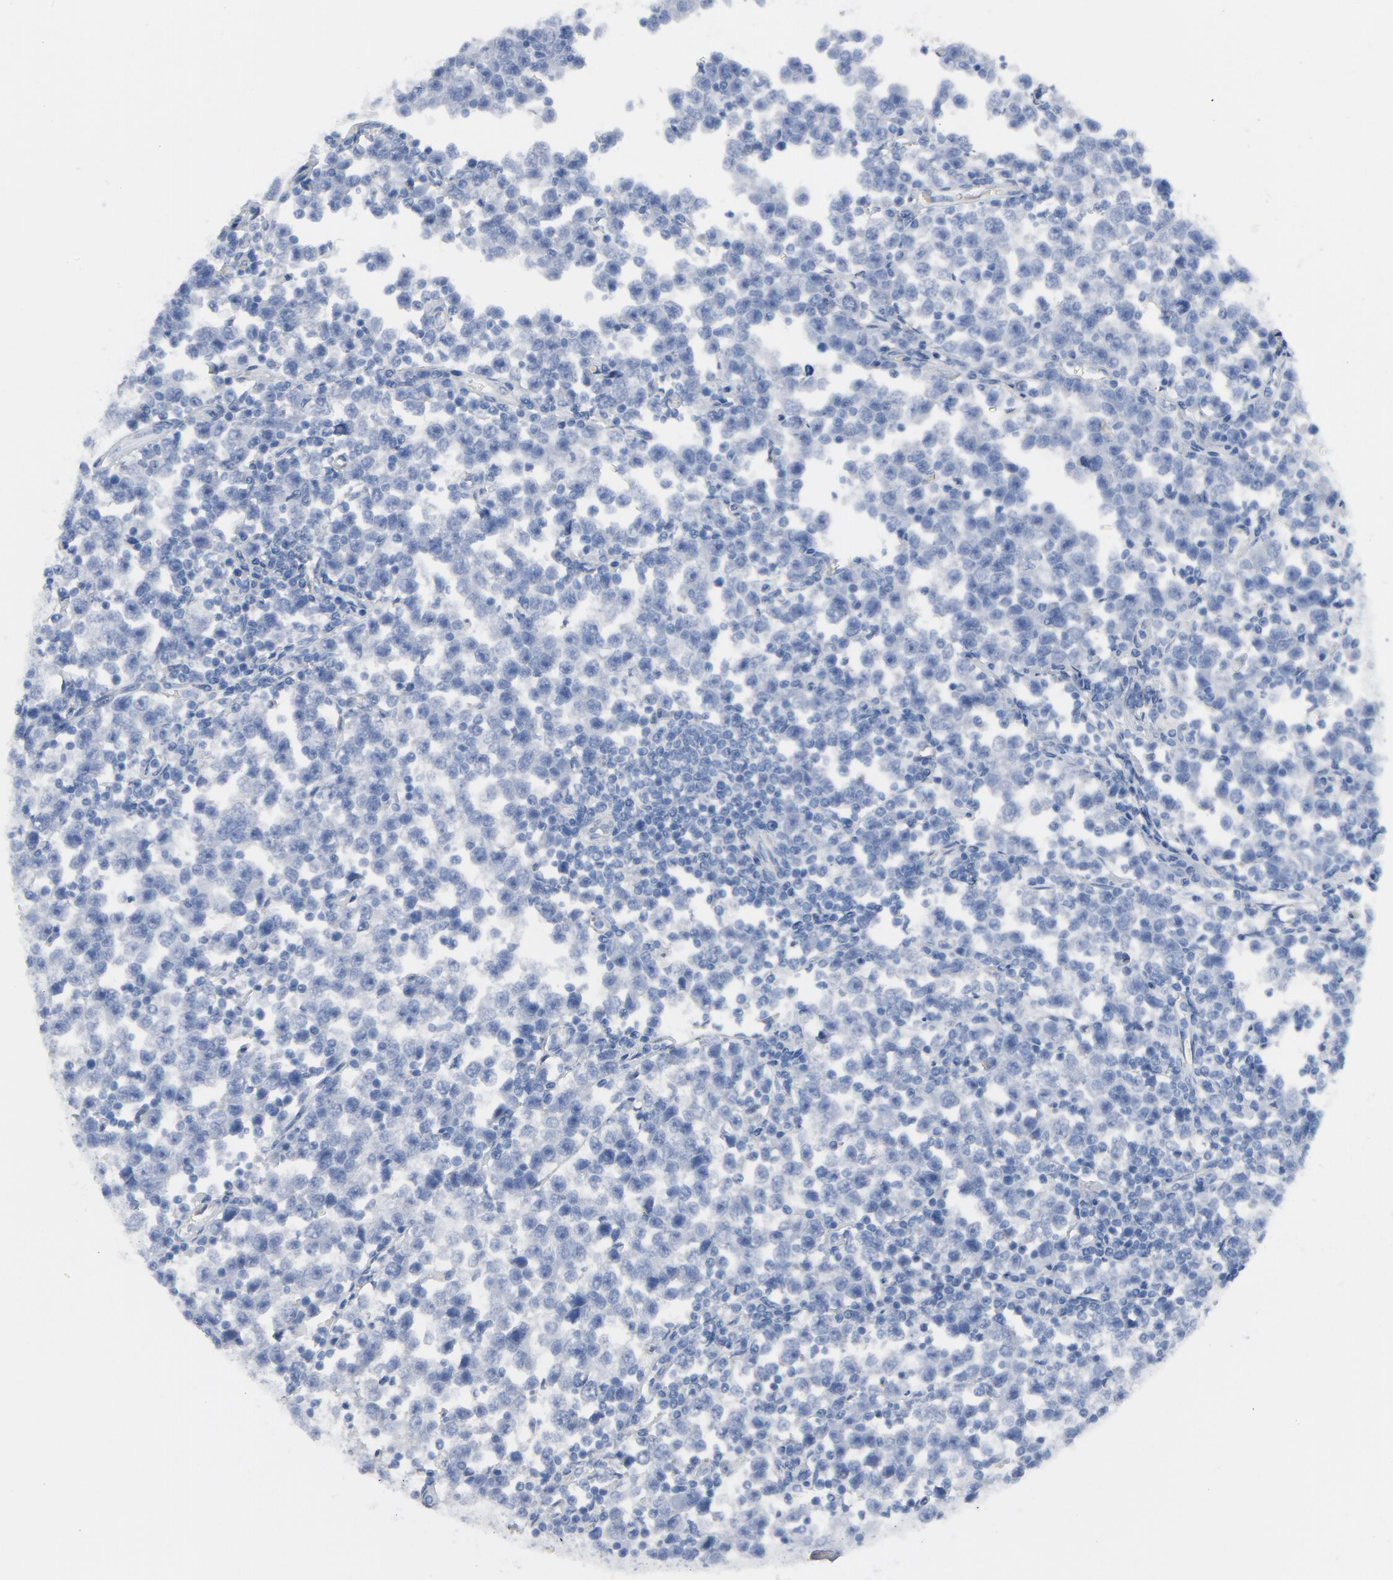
{"staining": {"intensity": "negative", "quantity": "none", "location": "none"}, "tissue": "testis cancer", "cell_type": "Tumor cells", "image_type": "cancer", "snomed": [{"axis": "morphology", "description": "Seminoma, NOS"}, {"axis": "topography", "description": "Testis"}], "caption": "DAB immunohistochemical staining of testis seminoma displays no significant positivity in tumor cells.", "gene": "C14orf119", "patient": {"sex": "male", "age": 43}}